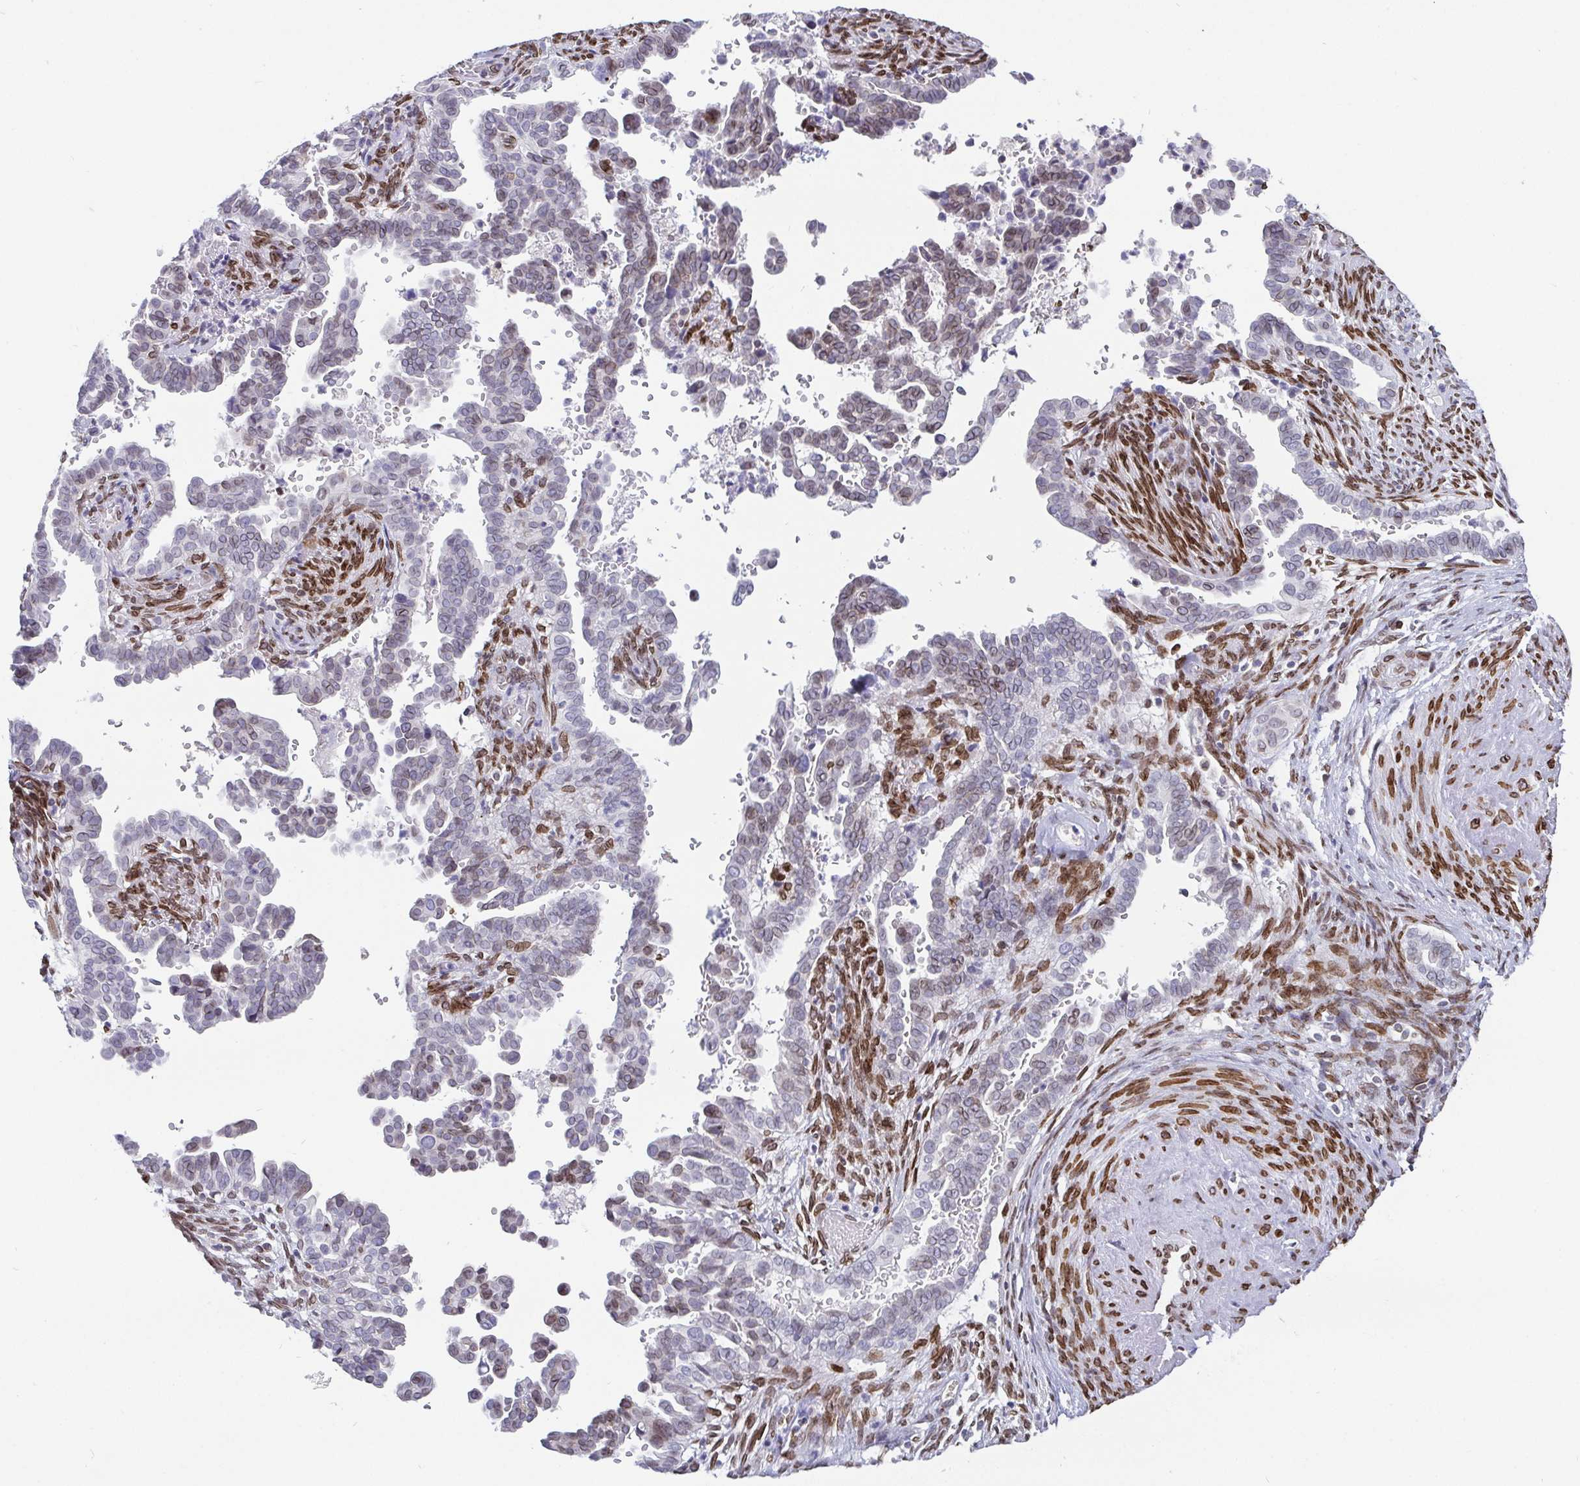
{"staining": {"intensity": "weak", "quantity": "<25%", "location": "cytoplasmic/membranous,nuclear"}, "tissue": "cervical cancer", "cell_type": "Tumor cells", "image_type": "cancer", "snomed": [{"axis": "morphology", "description": "Adenocarcinoma, NOS"}, {"axis": "morphology", "description": "Adenocarcinoma, Low grade"}, {"axis": "topography", "description": "Cervix"}], "caption": "Tumor cells show no significant expression in cervical adenocarcinoma (low-grade).", "gene": "EMD", "patient": {"sex": "female", "age": 35}}